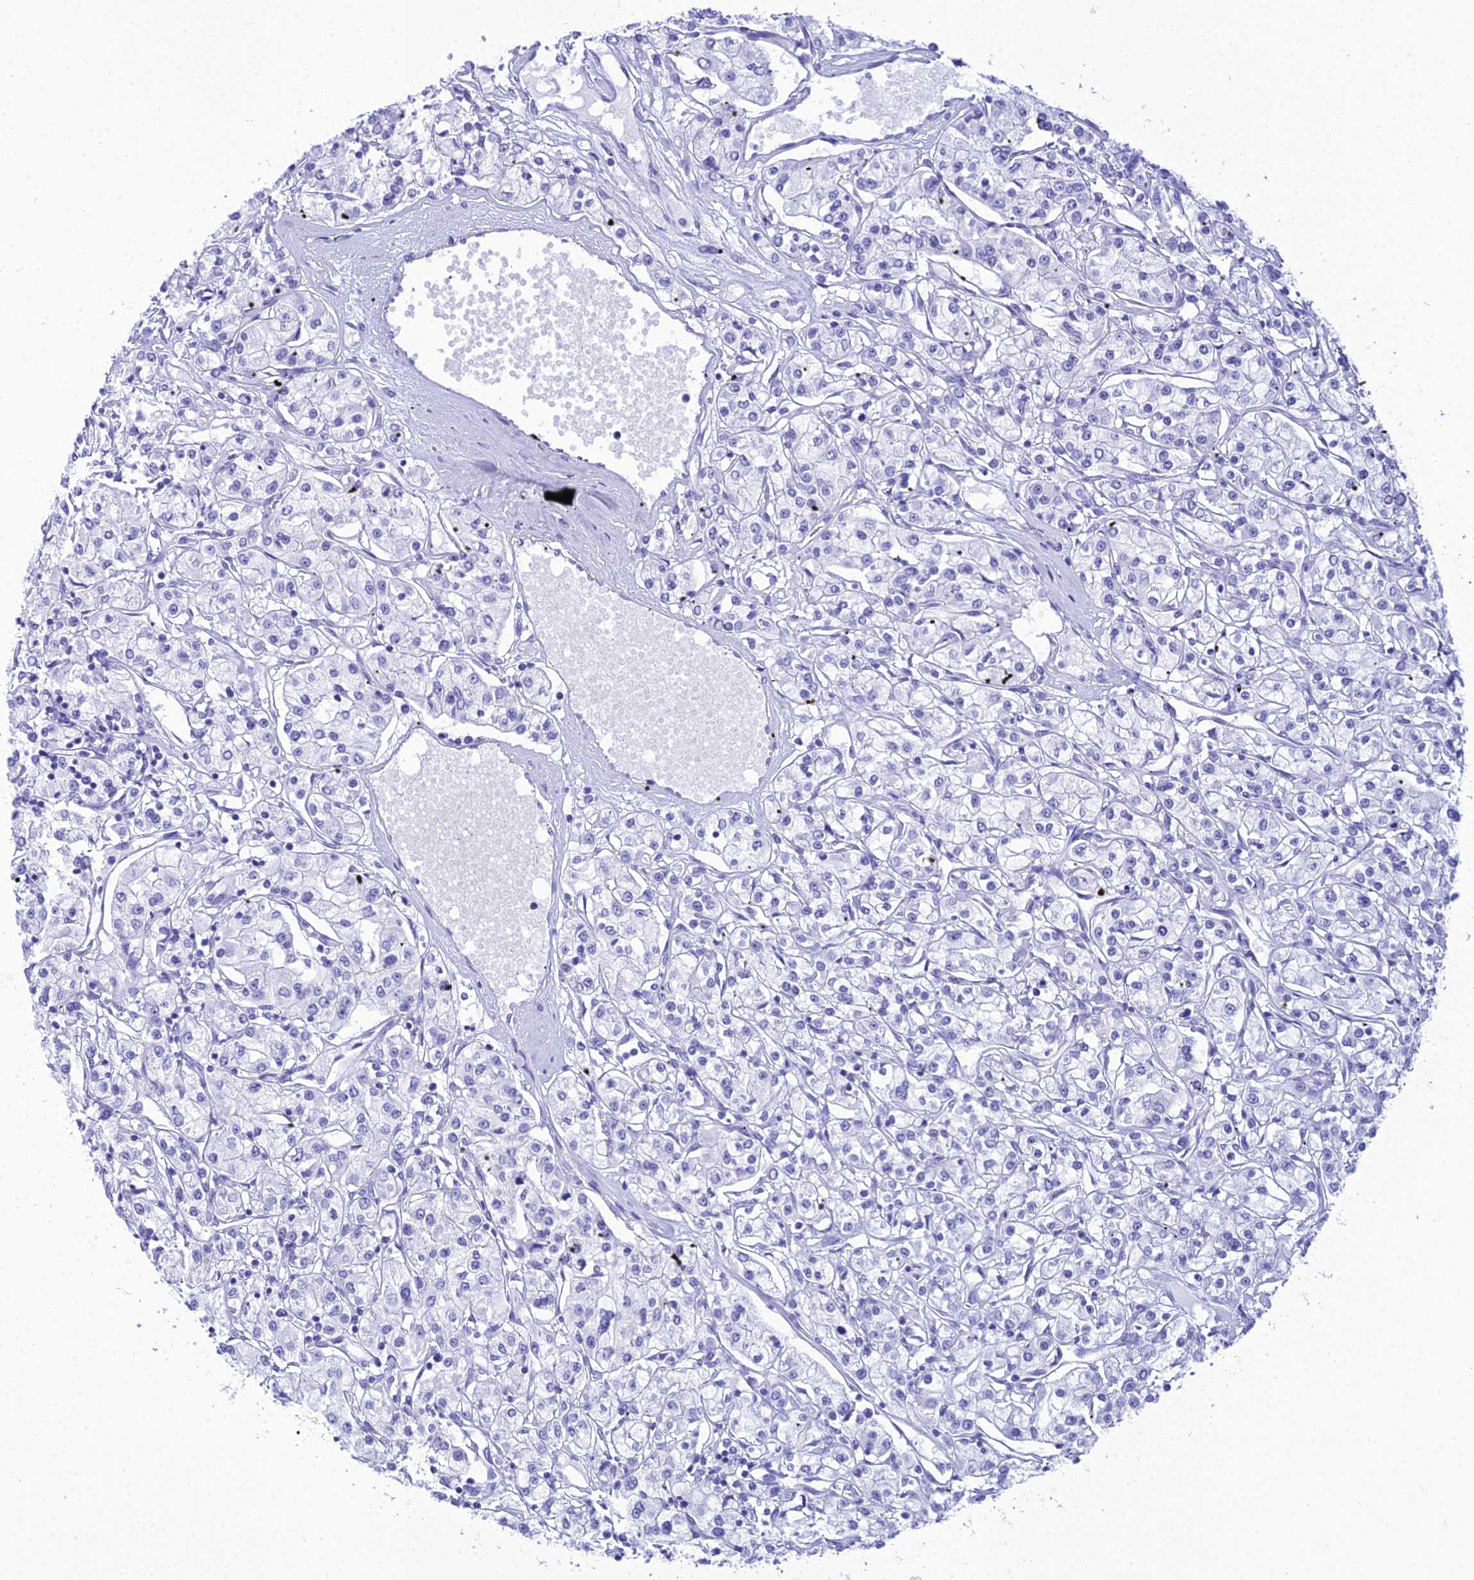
{"staining": {"intensity": "negative", "quantity": "none", "location": "none"}, "tissue": "renal cancer", "cell_type": "Tumor cells", "image_type": "cancer", "snomed": [{"axis": "morphology", "description": "Adenocarcinoma, NOS"}, {"axis": "topography", "description": "Kidney"}], "caption": "Immunohistochemistry (IHC) of renal adenocarcinoma reveals no staining in tumor cells.", "gene": "ZNF442", "patient": {"sex": "female", "age": 59}}